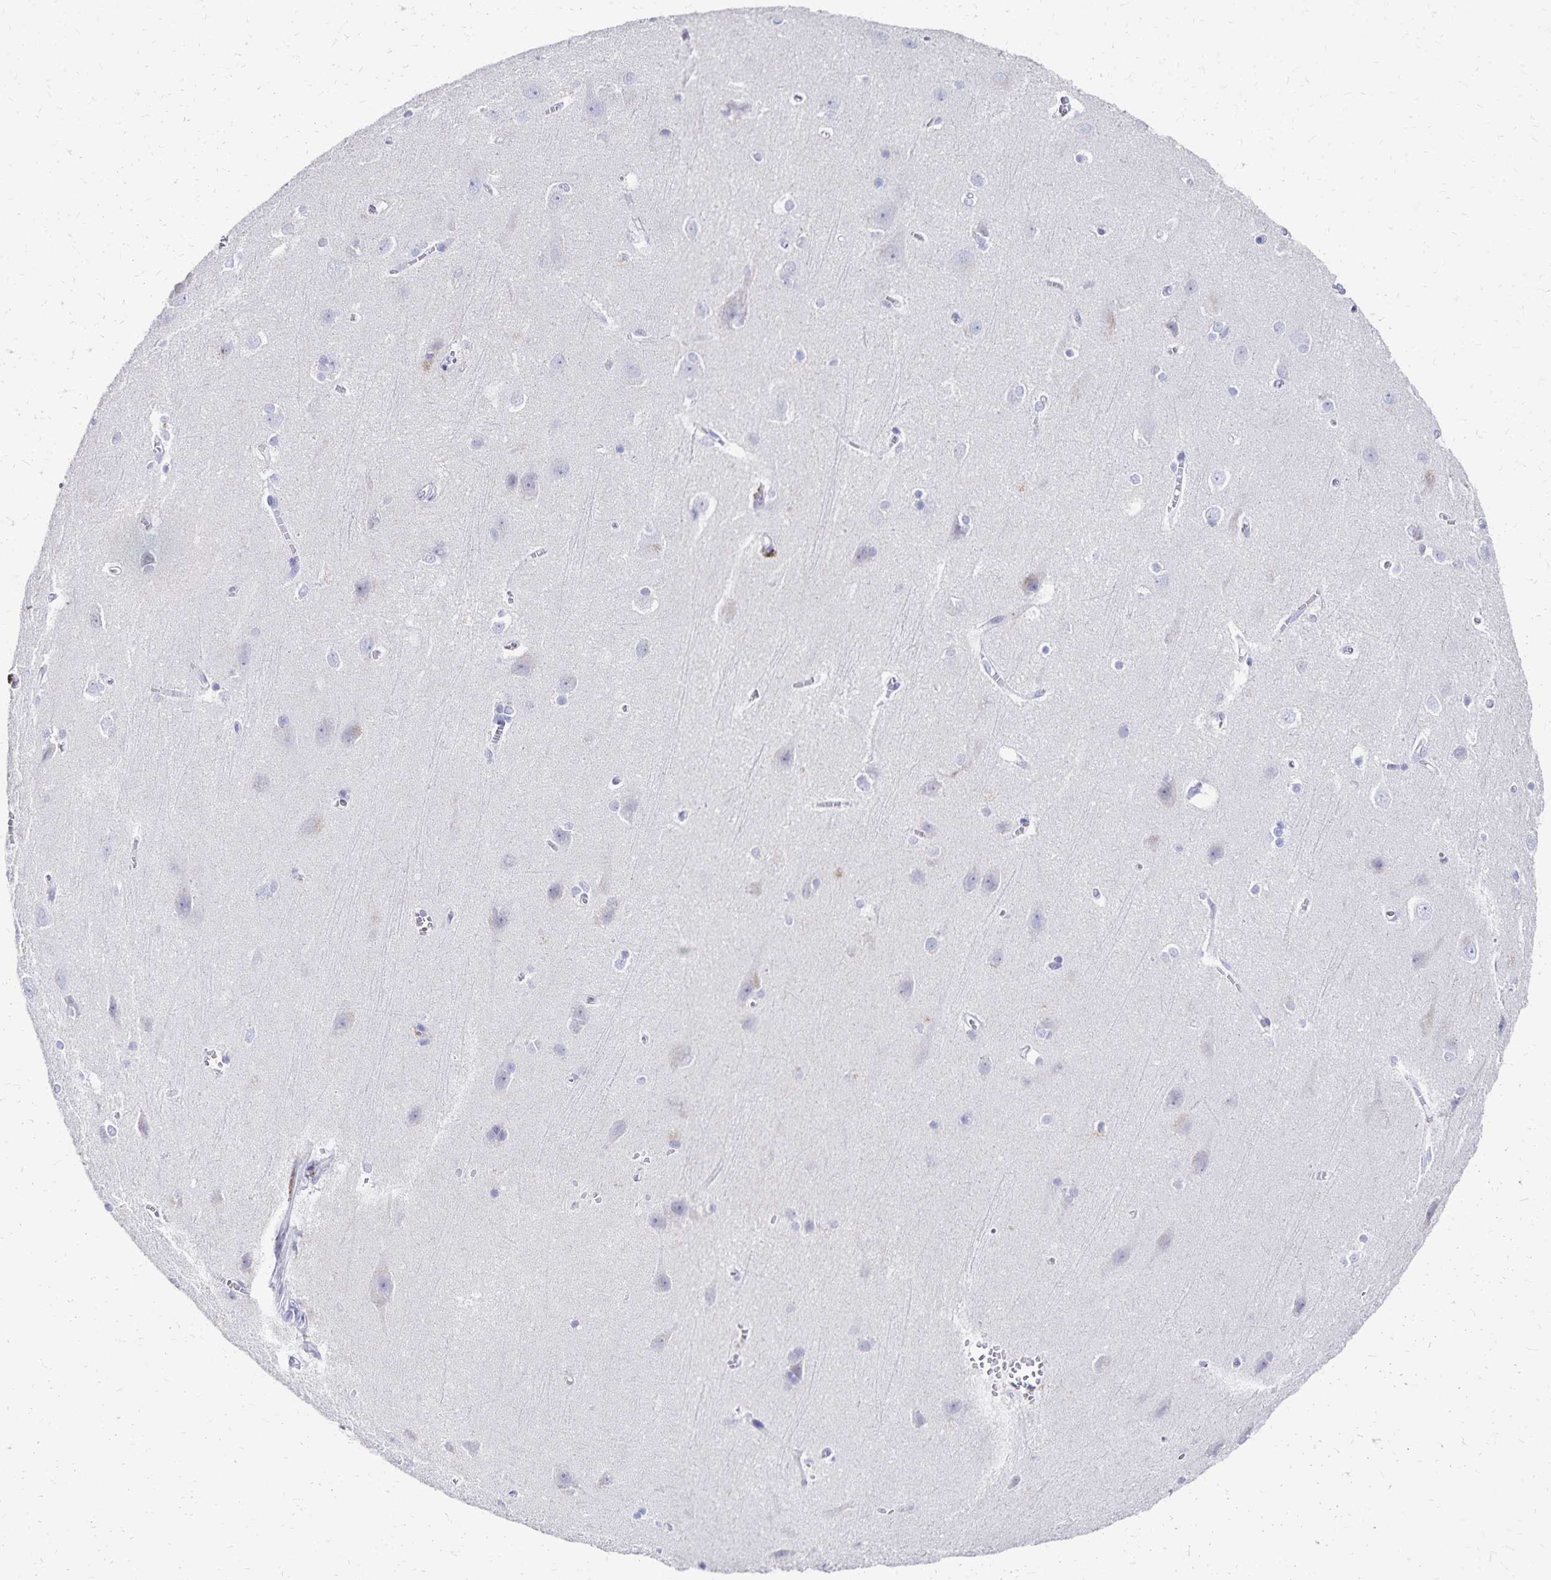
{"staining": {"intensity": "negative", "quantity": "none", "location": "none"}, "tissue": "cerebral cortex", "cell_type": "Endothelial cells", "image_type": "normal", "snomed": [{"axis": "morphology", "description": "Normal tissue, NOS"}, {"axis": "topography", "description": "Cerebral cortex"}], "caption": "This photomicrograph is of unremarkable cerebral cortex stained with immunohistochemistry to label a protein in brown with the nuclei are counter-stained blue. There is no staining in endothelial cells. Nuclei are stained in blue.", "gene": "PAX5", "patient": {"sex": "male", "age": 37}}